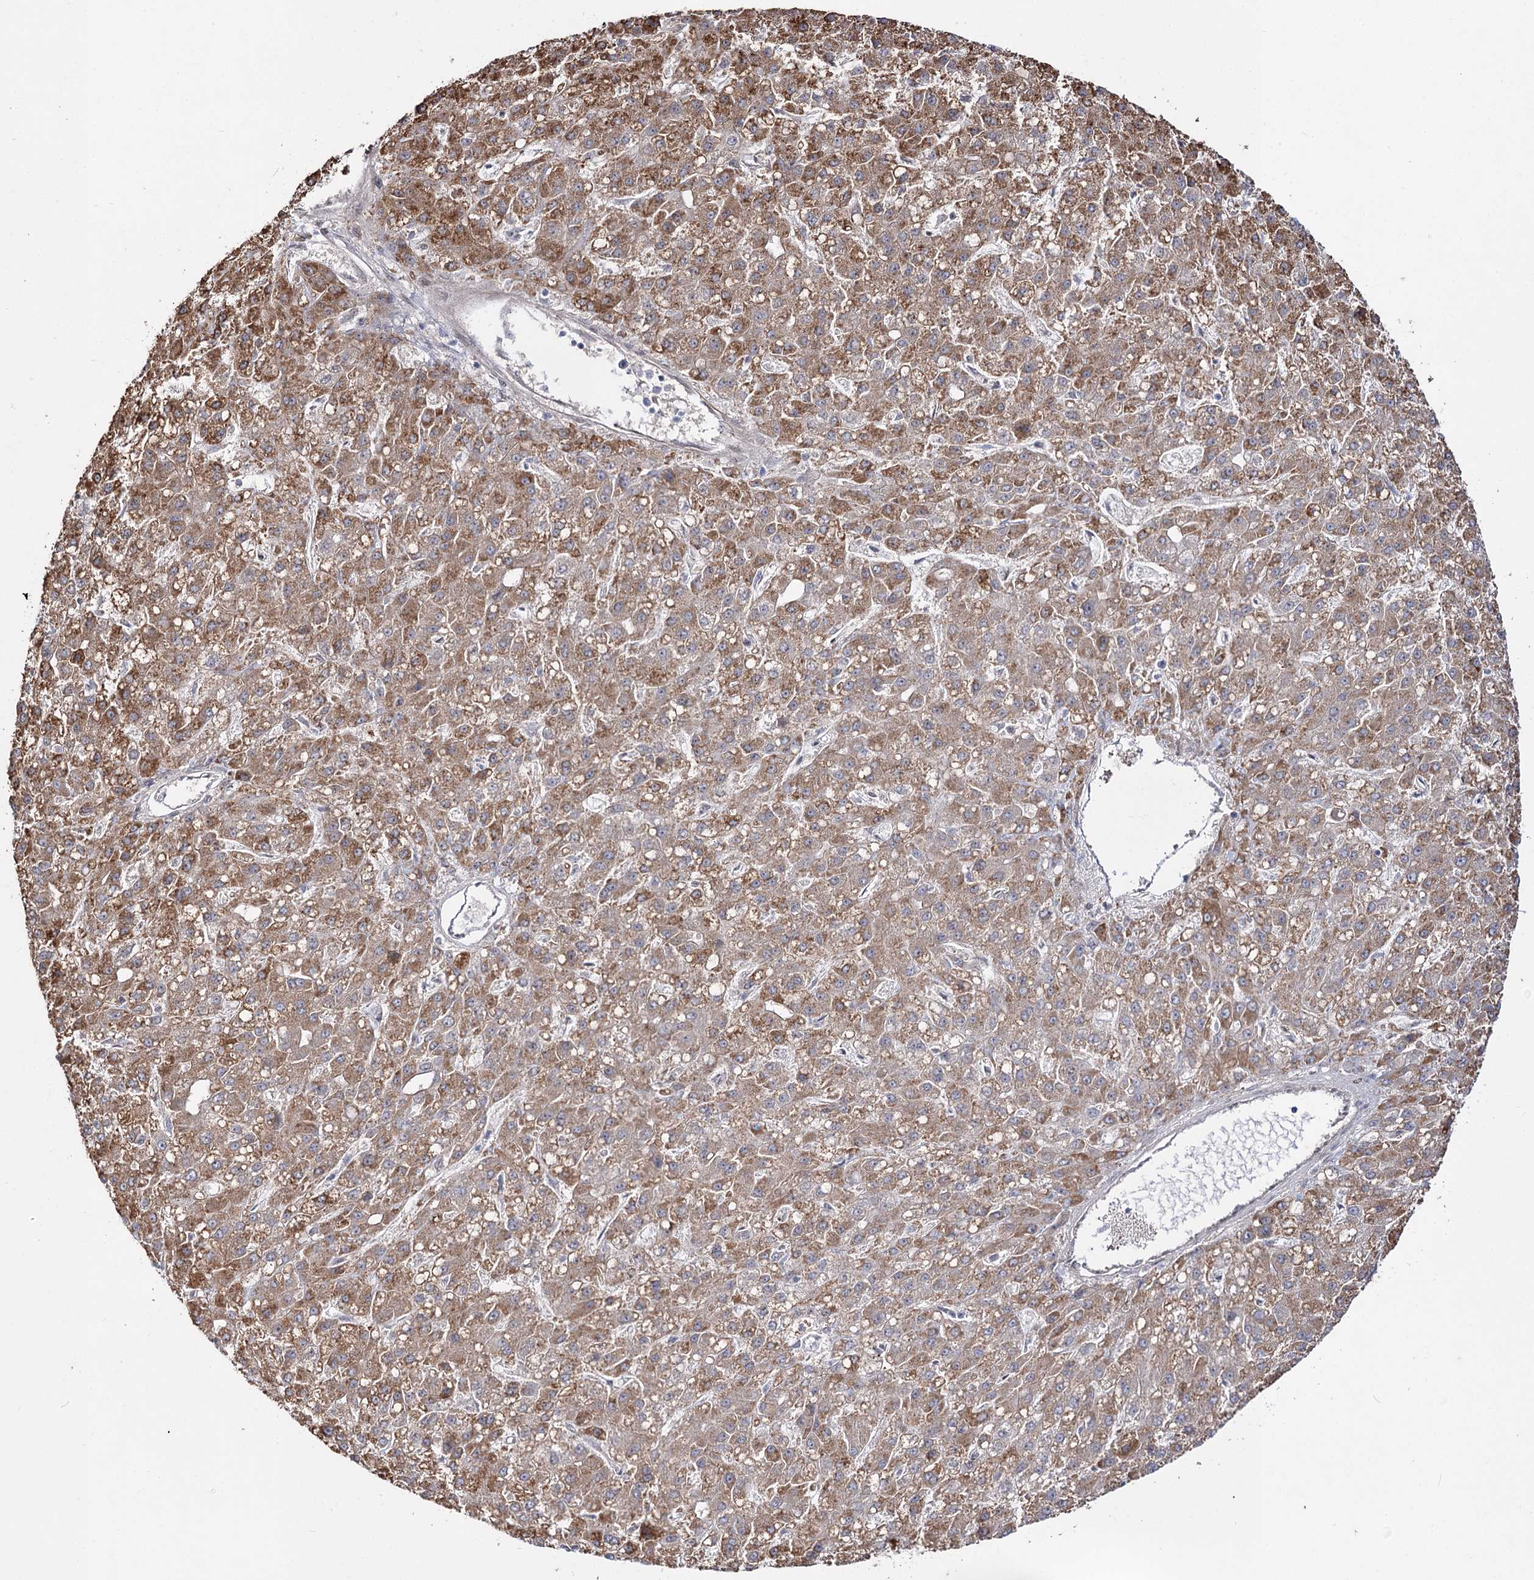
{"staining": {"intensity": "moderate", "quantity": "25%-75%", "location": "cytoplasmic/membranous"}, "tissue": "liver cancer", "cell_type": "Tumor cells", "image_type": "cancer", "snomed": [{"axis": "morphology", "description": "Carcinoma, Hepatocellular, NOS"}, {"axis": "topography", "description": "Liver"}], "caption": "This image shows immunohistochemistry staining of human liver cancer, with medium moderate cytoplasmic/membranous expression in approximately 25%-75% of tumor cells.", "gene": "C11orf80", "patient": {"sex": "male", "age": 67}}